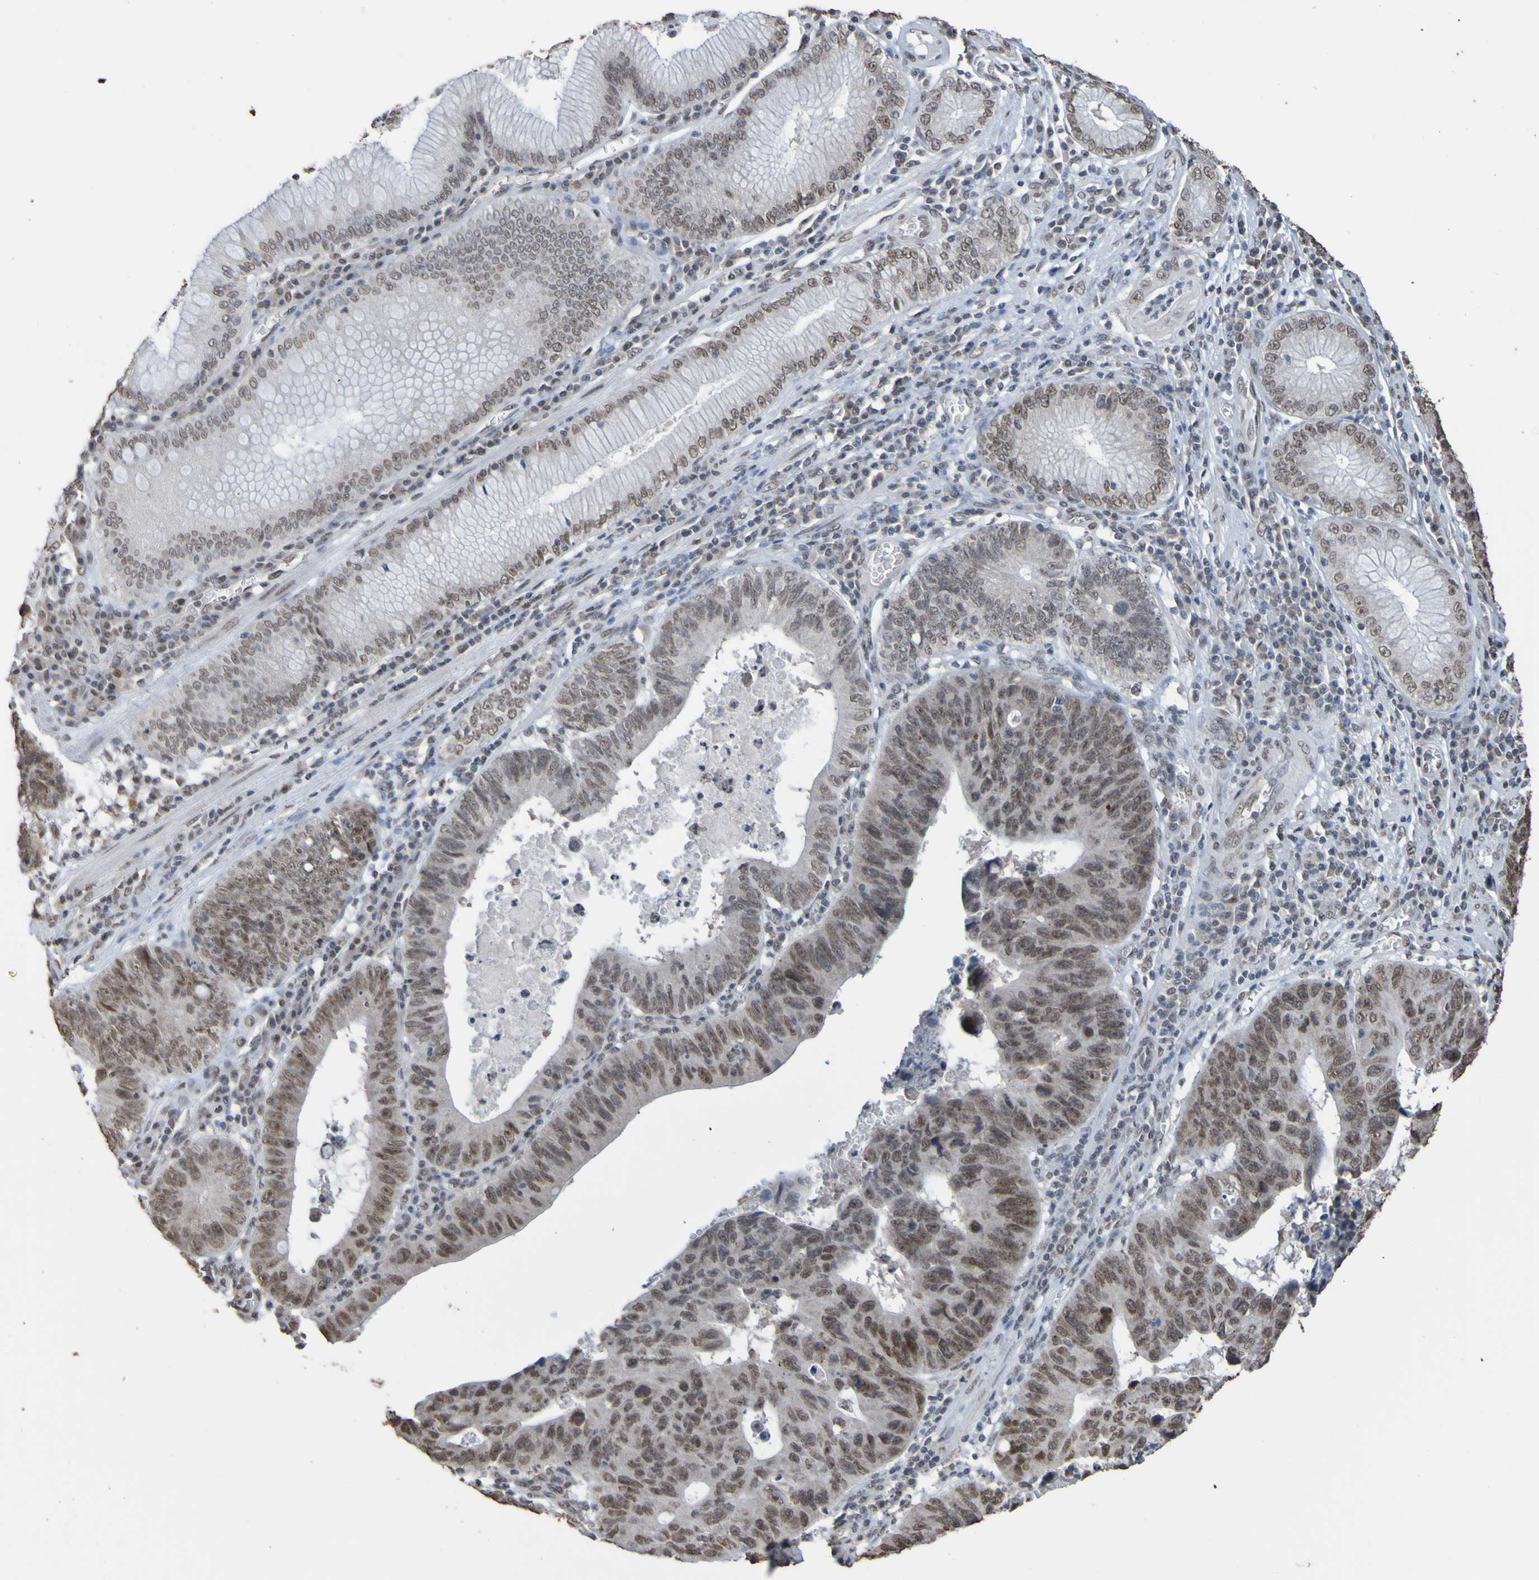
{"staining": {"intensity": "weak", "quantity": "25%-75%", "location": "nuclear"}, "tissue": "stomach cancer", "cell_type": "Tumor cells", "image_type": "cancer", "snomed": [{"axis": "morphology", "description": "Adenocarcinoma, NOS"}, {"axis": "topography", "description": "Stomach"}], "caption": "Weak nuclear staining is seen in about 25%-75% of tumor cells in stomach adenocarcinoma.", "gene": "ALKBH2", "patient": {"sex": "male", "age": 59}}